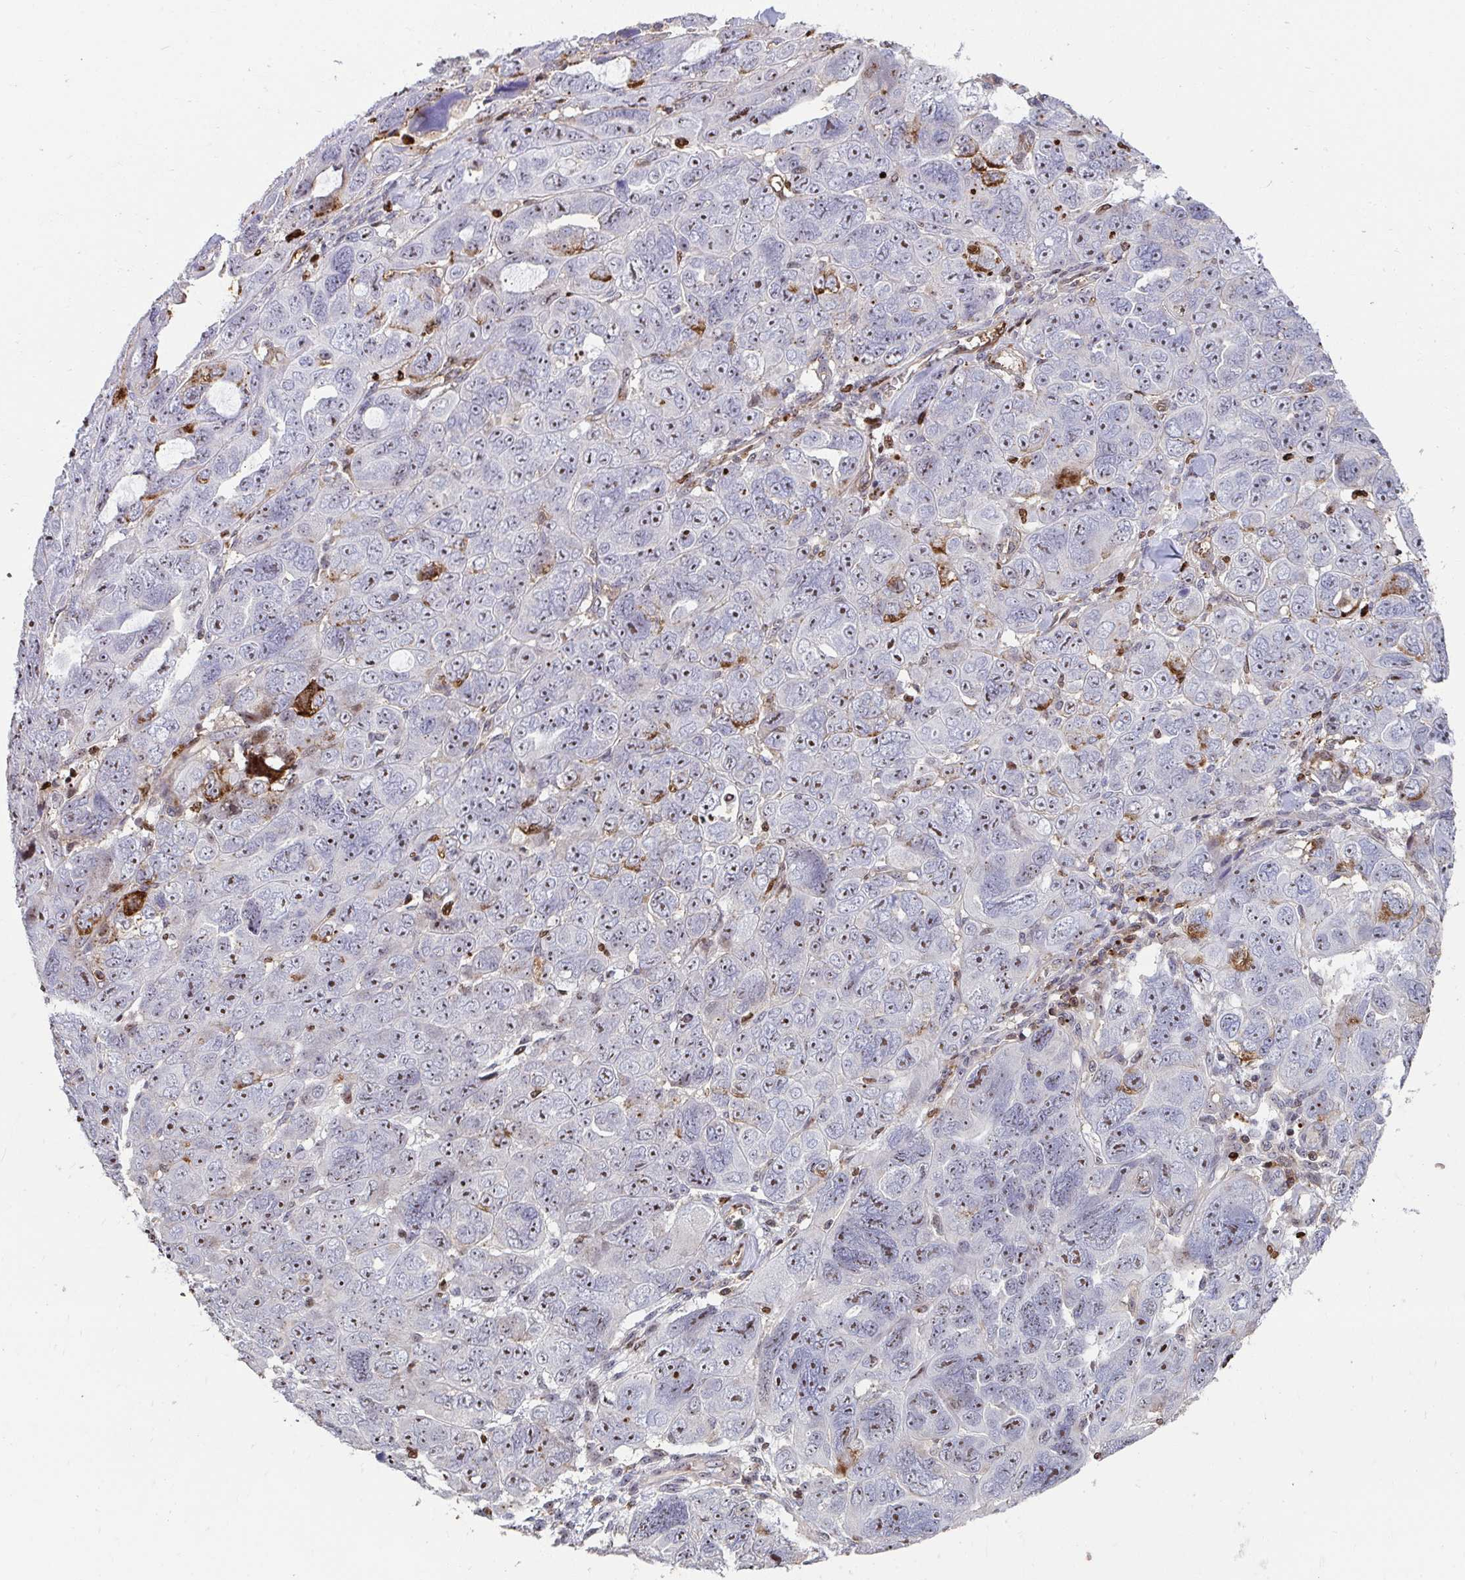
{"staining": {"intensity": "moderate", "quantity": ">75%", "location": "nuclear"}, "tissue": "ovarian cancer", "cell_type": "Tumor cells", "image_type": "cancer", "snomed": [{"axis": "morphology", "description": "Cystadenocarcinoma, serous, NOS"}, {"axis": "topography", "description": "Ovary"}], "caption": "Human ovarian serous cystadenocarcinoma stained with a protein marker demonstrates moderate staining in tumor cells.", "gene": "FOXN3", "patient": {"sex": "female", "age": 63}}